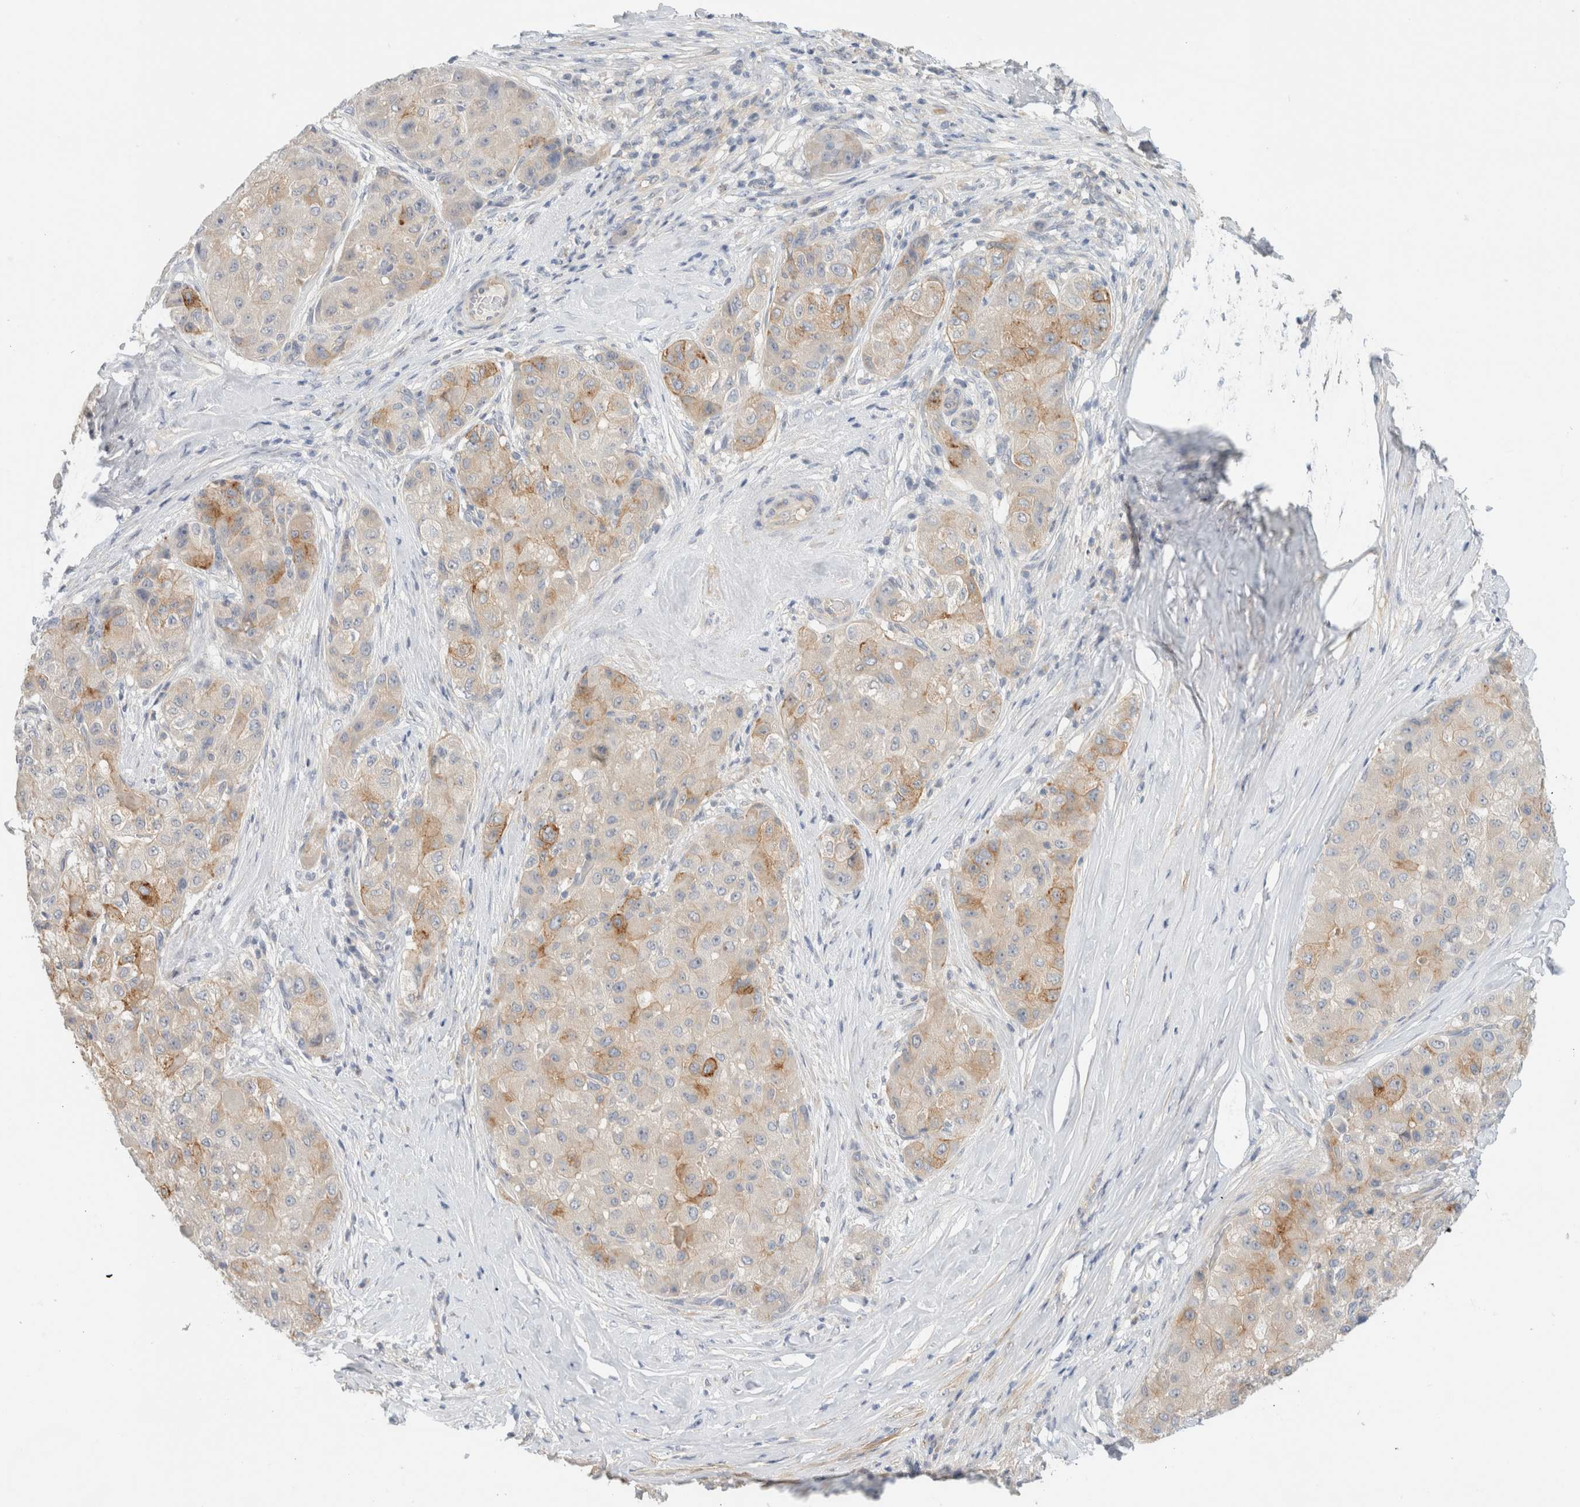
{"staining": {"intensity": "moderate", "quantity": "<25%", "location": "cytoplasmic/membranous"}, "tissue": "liver cancer", "cell_type": "Tumor cells", "image_type": "cancer", "snomed": [{"axis": "morphology", "description": "Carcinoma, Hepatocellular, NOS"}, {"axis": "topography", "description": "Liver"}], "caption": "Immunohistochemical staining of human liver cancer (hepatocellular carcinoma) demonstrates low levels of moderate cytoplasmic/membranous positivity in approximately <25% of tumor cells. The staining is performed using DAB (3,3'-diaminobenzidine) brown chromogen to label protein expression. The nuclei are counter-stained blue using hematoxylin.", "gene": "SDR16C5", "patient": {"sex": "male", "age": 80}}